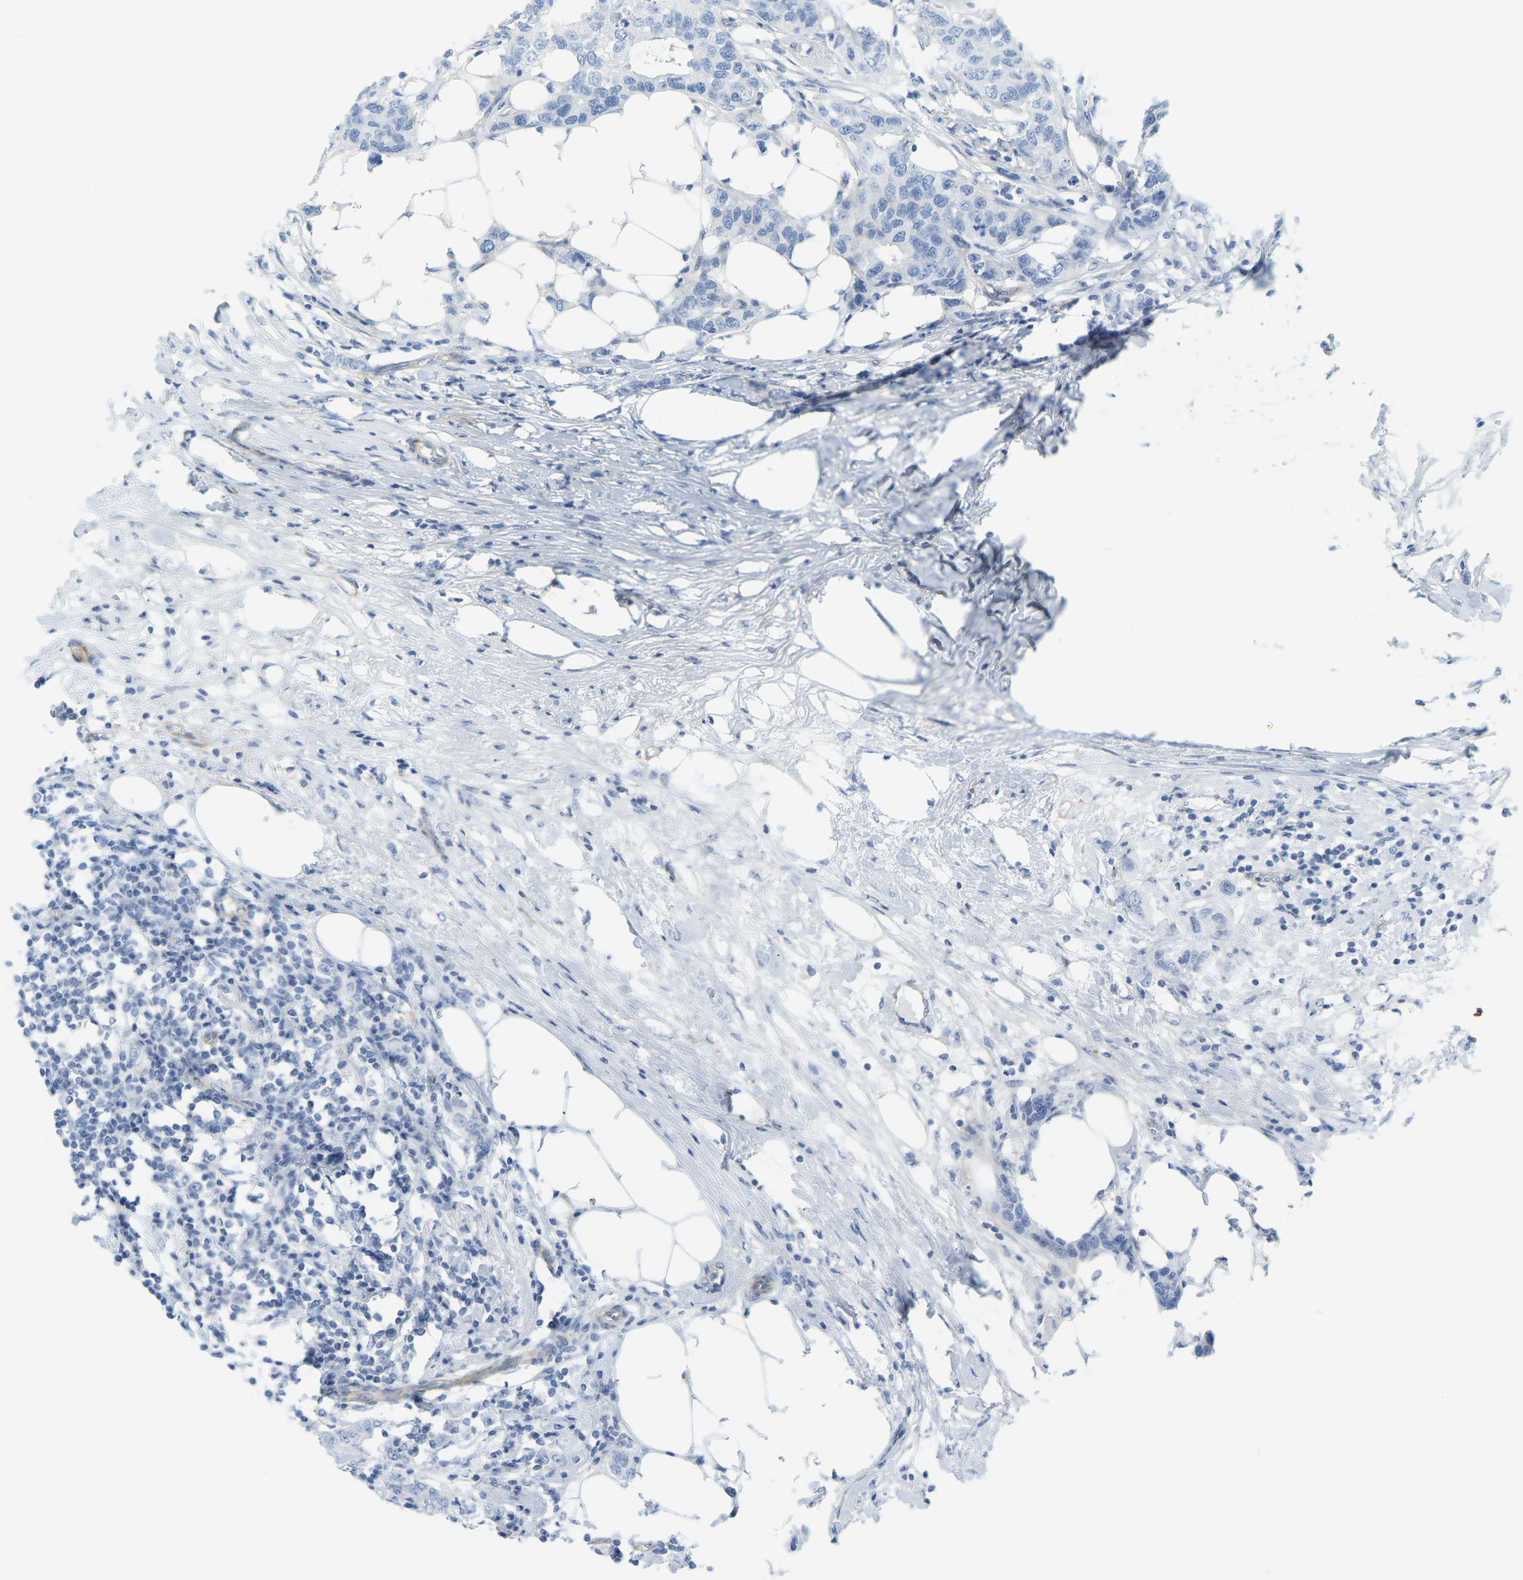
{"staining": {"intensity": "negative", "quantity": "none", "location": "none"}, "tissue": "breast cancer", "cell_type": "Tumor cells", "image_type": "cancer", "snomed": [{"axis": "morphology", "description": "Duct carcinoma"}, {"axis": "topography", "description": "Breast"}], "caption": "Breast intraductal carcinoma was stained to show a protein in brown. There is no significant expression in tumor cells. (Stains: DAB immunohistochemistry with hematoxylin counter stain, Microscopy: brightfield microscopy at high magnification).", "gene": "MYL3", "patient": {"sex": "female", "age": 50}}